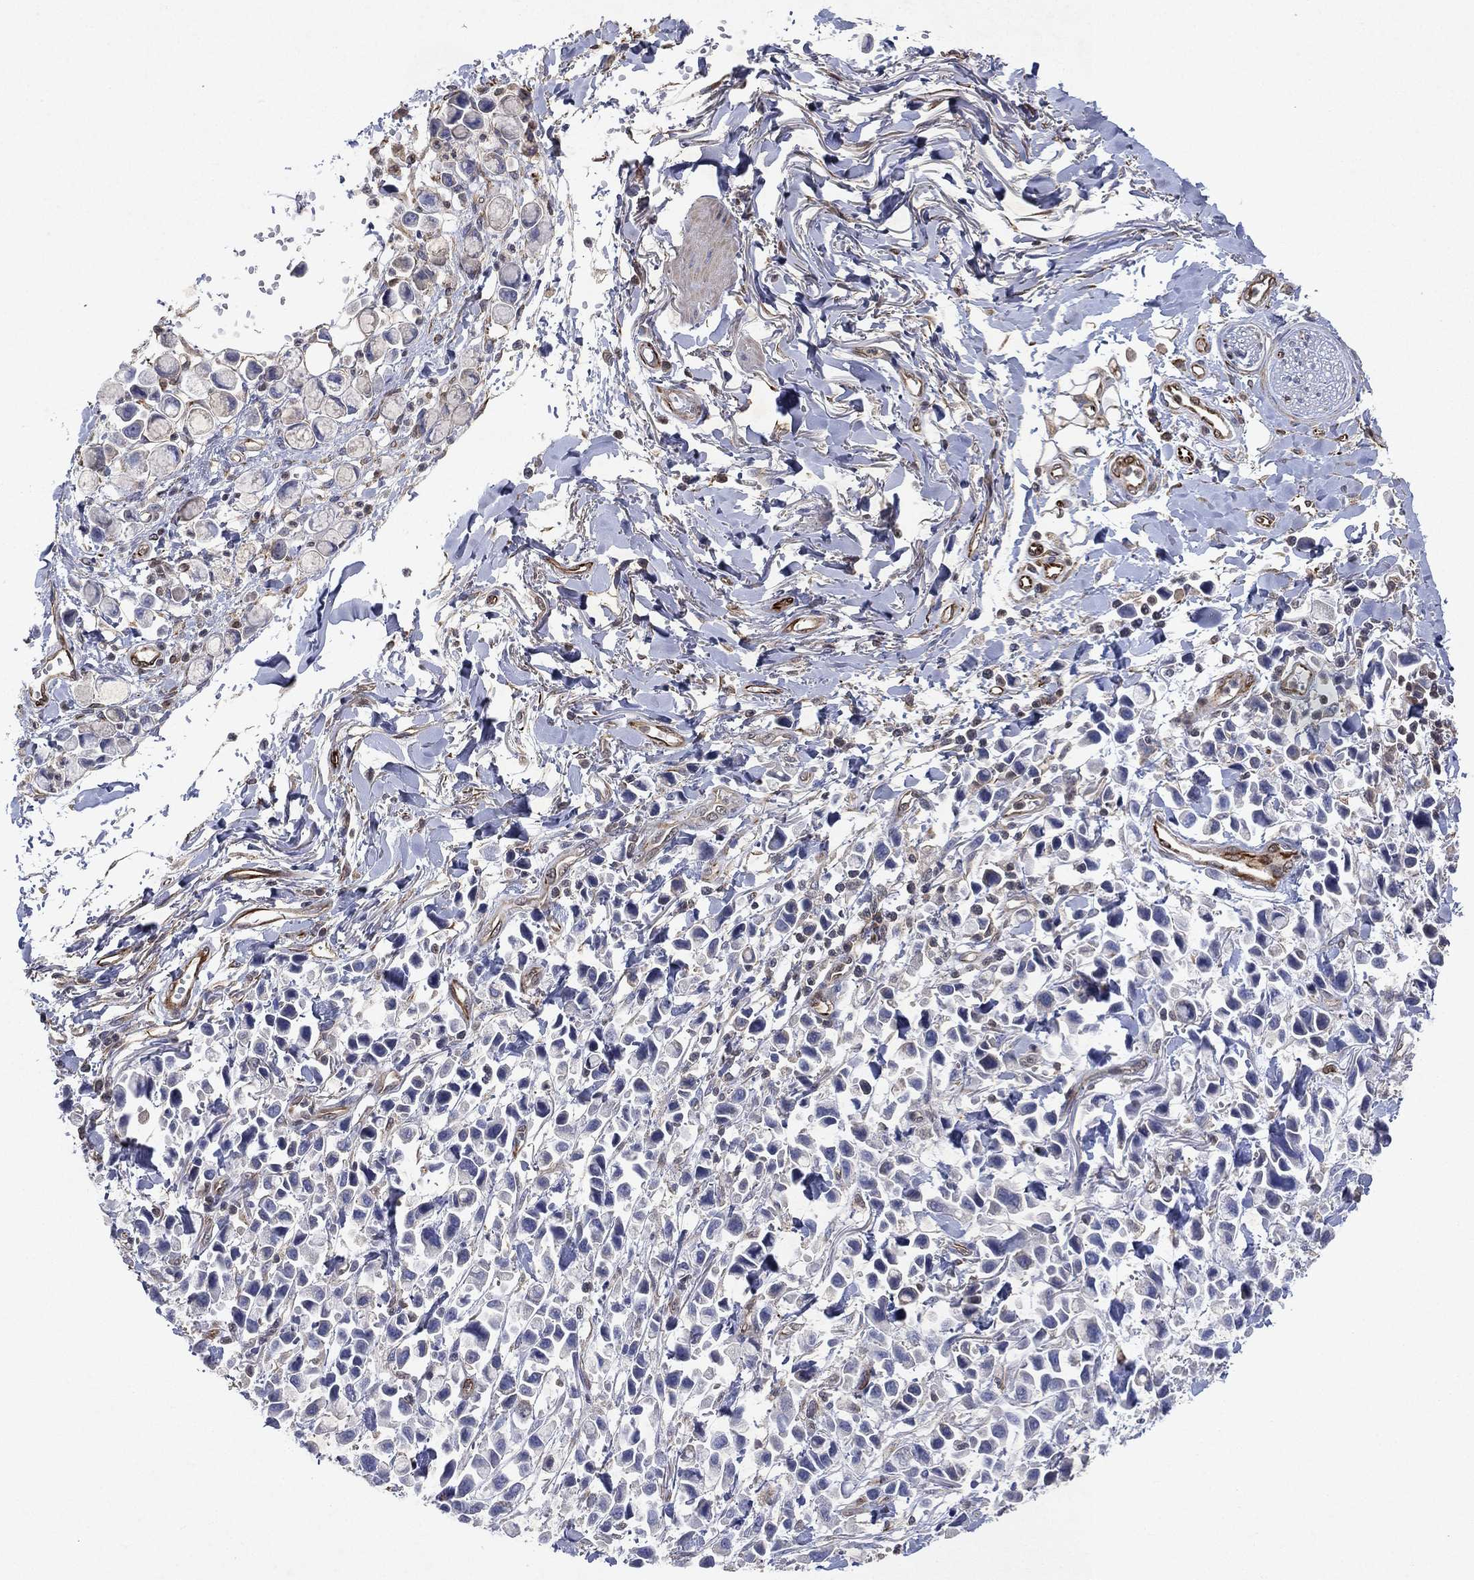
{"staining": {"intensity": "negative", "quantity": "none", "location": "none"}, "tissue": "stomach cancer", "cell_type": "Tumor cells", "image_type": "cancer", "snomed": [{"axis": "morphology", "description": "Adenocarcinoma, NOS"}, {"axis": "topography", "description": "Stomach"}], "caption": "Tumor cells are negative for brown protein staining in adenocarcinoma (stomach).", "gene": "FLI1", "patient": {"sex": "female", "age": 81}}